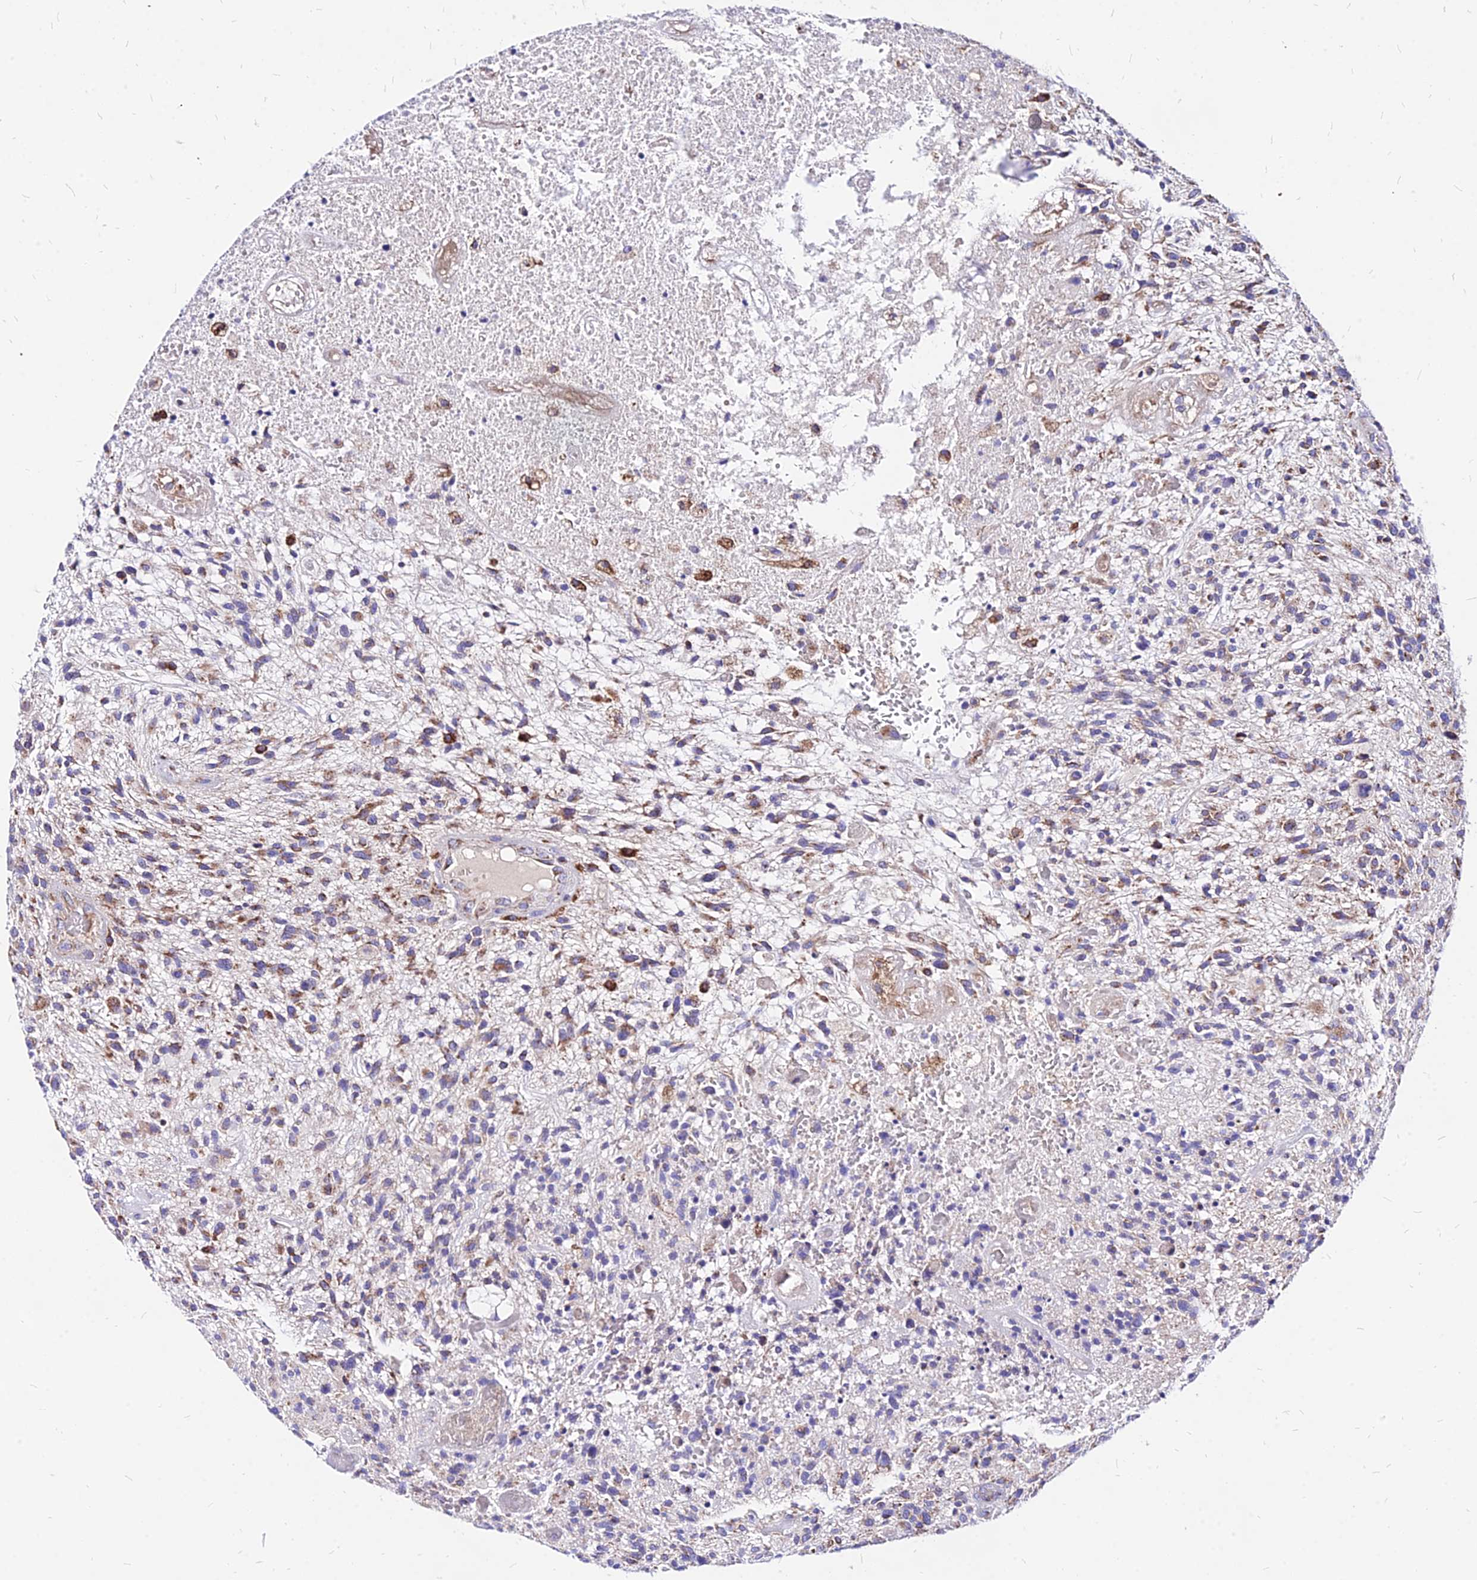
{"staining": {"intensity": "moderate", "quantity": "25%-75%", "location": "cytoplasmic/membranous"}, "tissue": "glioma", "cell_type": "Tumor cells", "image_type": "cancer", "snomed": [{"axis": "morphology", "description": "Glioma, malignant, High grade"}, {"axis": "topography", "description": "Brain"}], "caption": "An immunohistochemistry micrograph of neoplastic tissue is shown. Protein staining in brown labels moderate cytoplasmic/membranous positivity in glioma within tumor cells. The staining was performed using DAB, with brown indicating positive protein expression. Nuclei are stained blue with hematoxylin.", "gene": "MRPL3", "patient": {"sex": "male", "age": 47}}